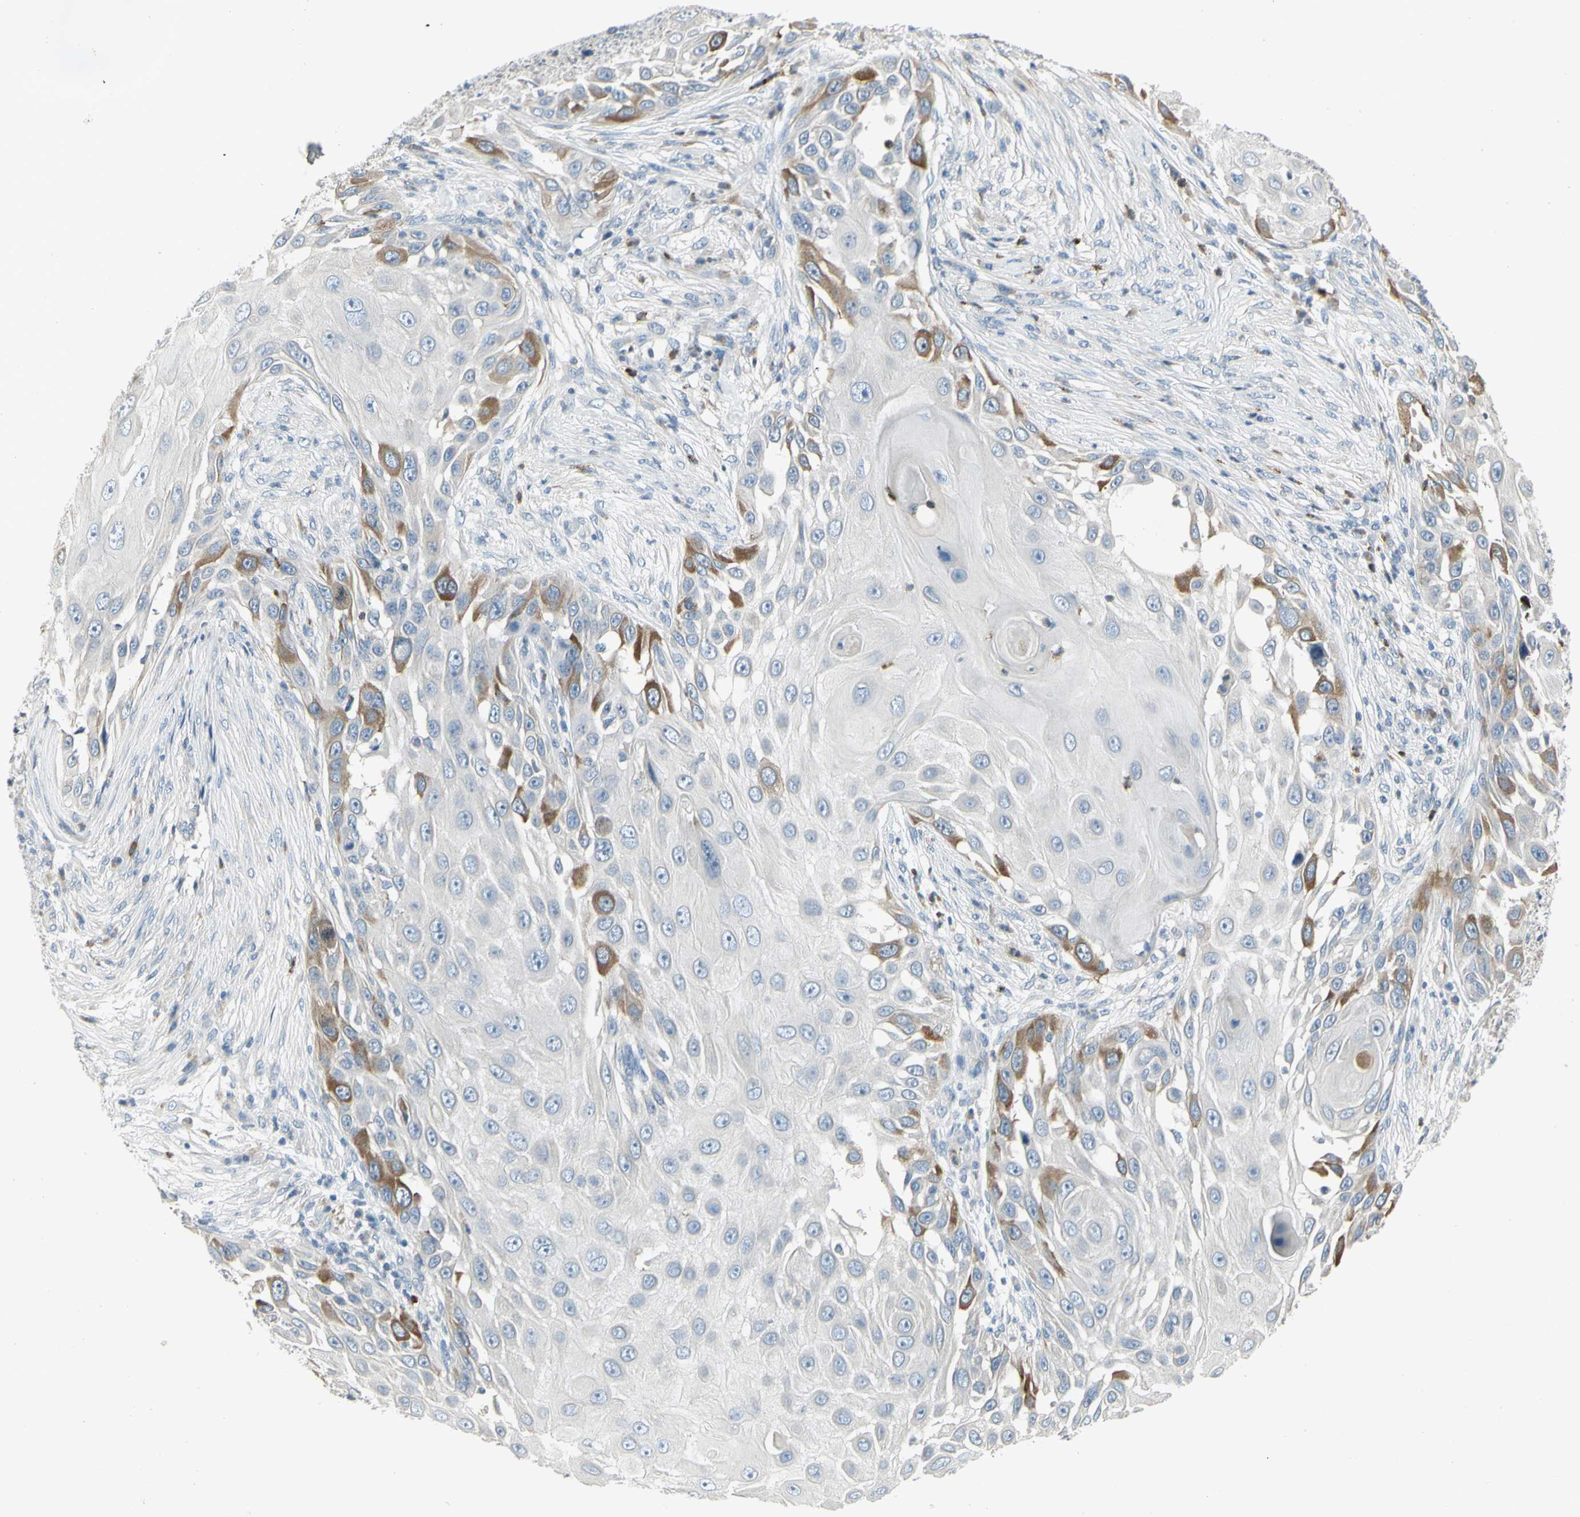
{"staining": {"intensity": "strong", "quantity": "<25%", "location": "cytoplasmic/membranous"}, "tissue": "skin cancer", "cell_type": "Tumor cells", "image_type": "cancer", "snomed": [{"axis": "morphology", "description": "Squamous cell carcinoma, NOS"}, {"axis": "topography", "description": "Skin"}], "caption": "Strong cytoplasmic/membranous protein positivity is present in about <25% of tumor cells in skin squamous cell carcinoma.", "gene": "CCNB2", "patient": {"sex": "female", "age": 44}}